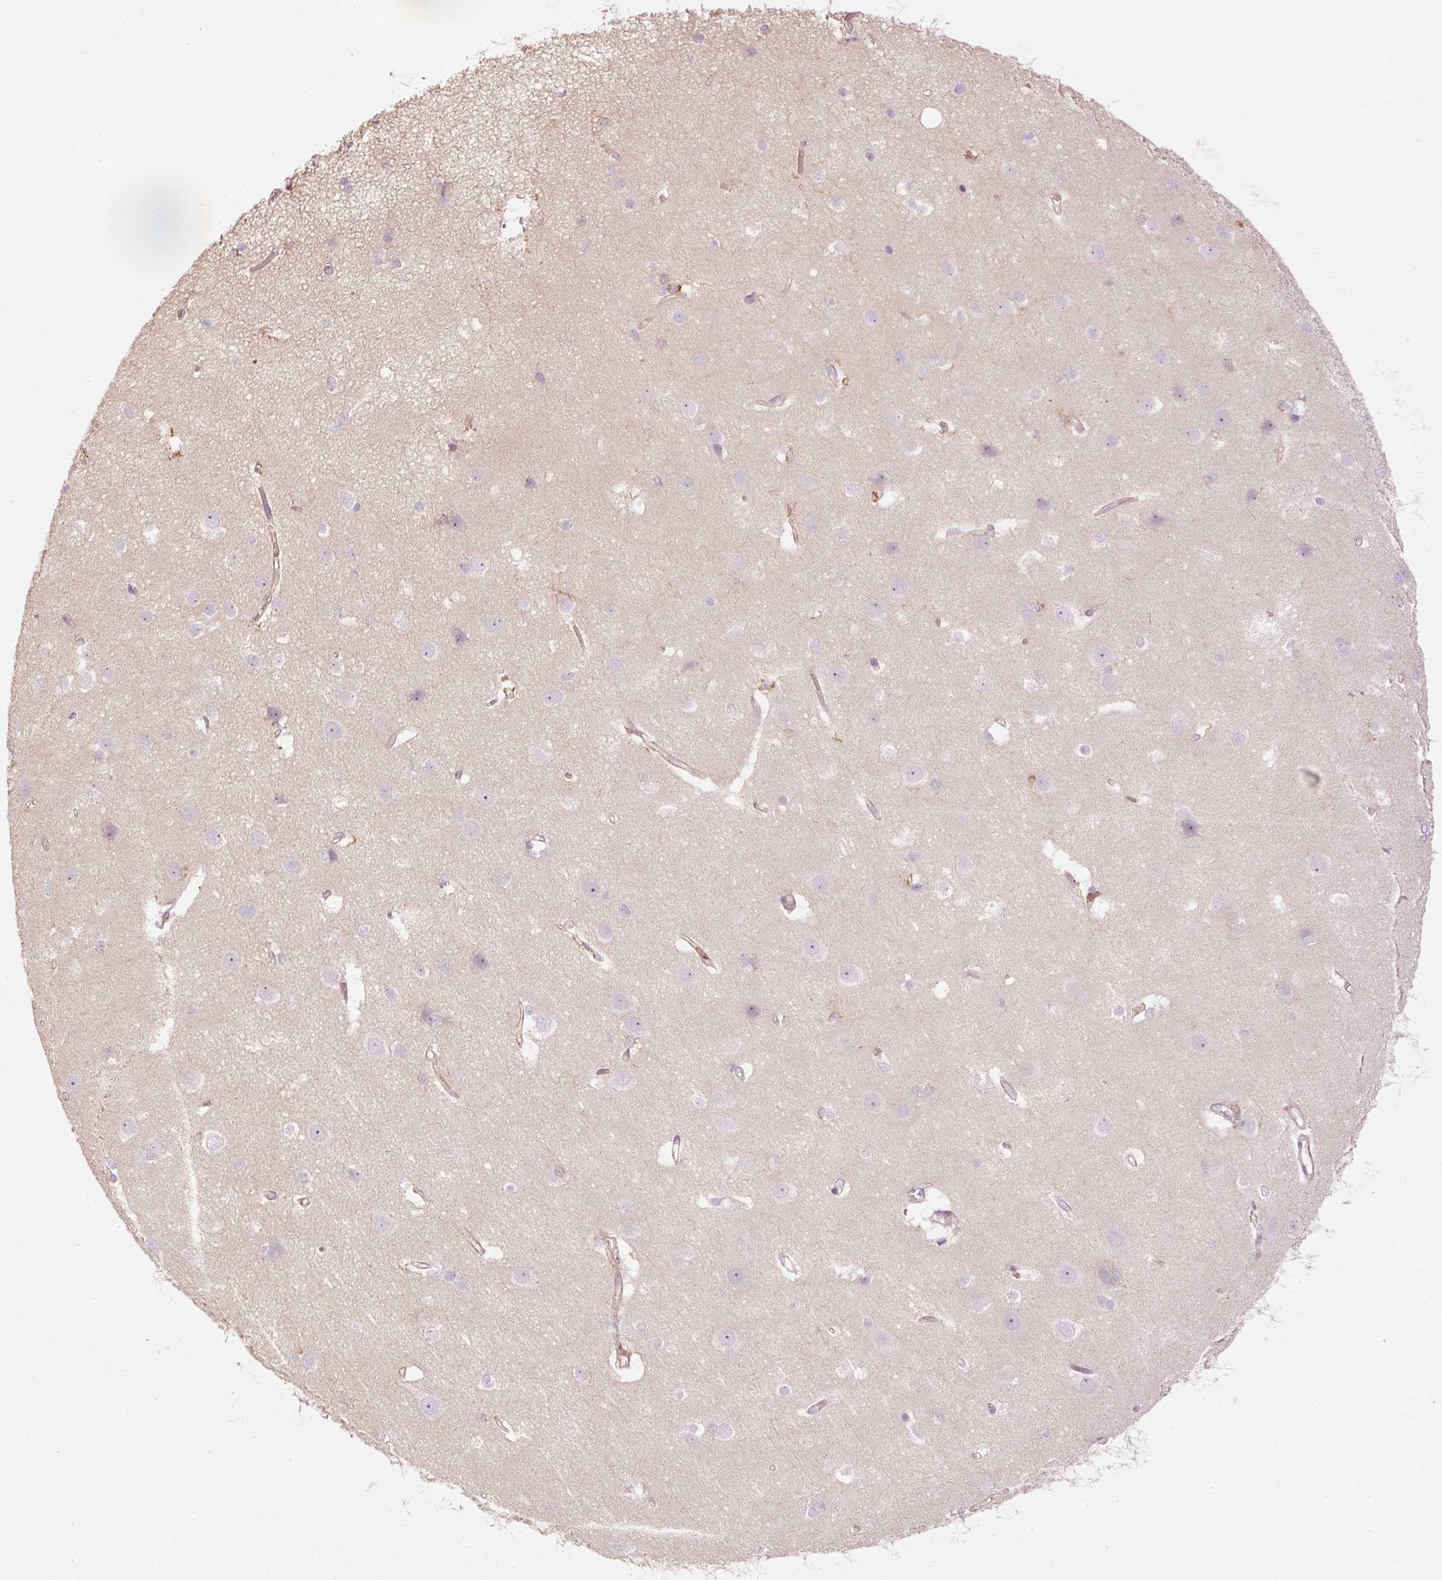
{"staining": {"intensity": "weak", "quantity": "25%-75%", "location": "cytoplasmic/membranous"}, "tissue": "cerebral cortex", "cell_type": "Endothelial cells", "image_type": "normal", "snomed": [{"axis": "morphology", "description": "Normal tissue, NOS"}, {"axis": "topography", "description": "Cerebral cortex"}], "caption": "Immunohistochemistry staining of normal cerebral cortex, which reveals low levels of weak cytoplasmic/membranous expression in about 25%-75% of endothelial cells indicating weak cytoplasmic/membranous protein expression. The staining was performed using DAB (3,3'-diaminobenzidine) (brown) for protein detection and nuclei were counterstained in hematoxylin (blue).", "gene": "SIPA1", "patient": {"sex": "male", "age": 37}}